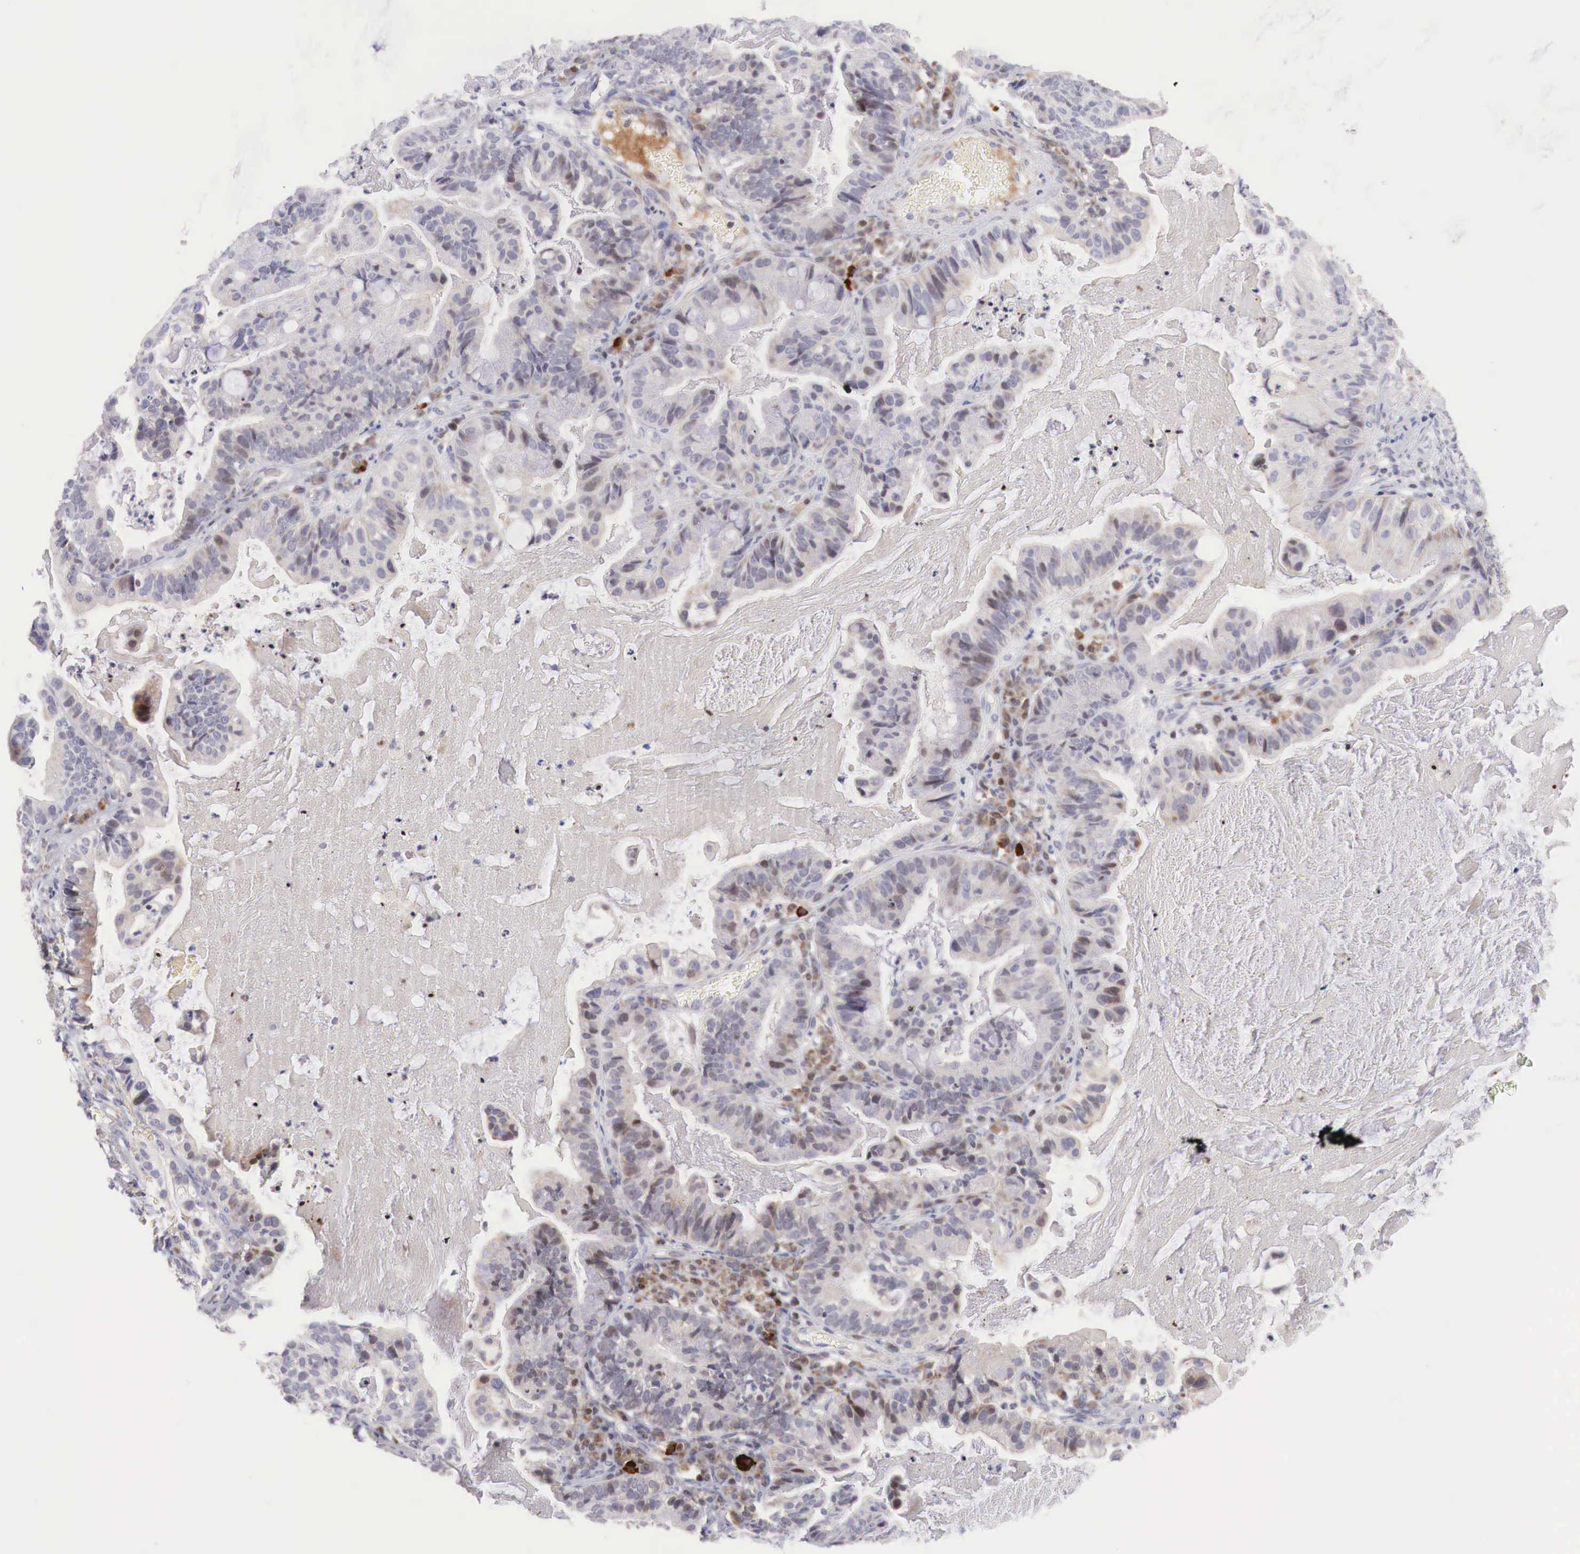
{"staining": {"intensity": "weak", "quantity": "<25%", "location": "none"}, "tissue": "cervical cancer", "cell_type": "Tumor cells", "image_type": "cancer", "snomed": [{"axis": "morphology", "description": "Adenocarcinoma, NOS"}, {"axis": "topography", "description": "Cervix"}], "caption": "Image shows no significant protein expression in tumor cells of cervical cancer (adenocarcinoma).", "gene": "CLCN5", "patient": {"sex": "female", "age": 41}}